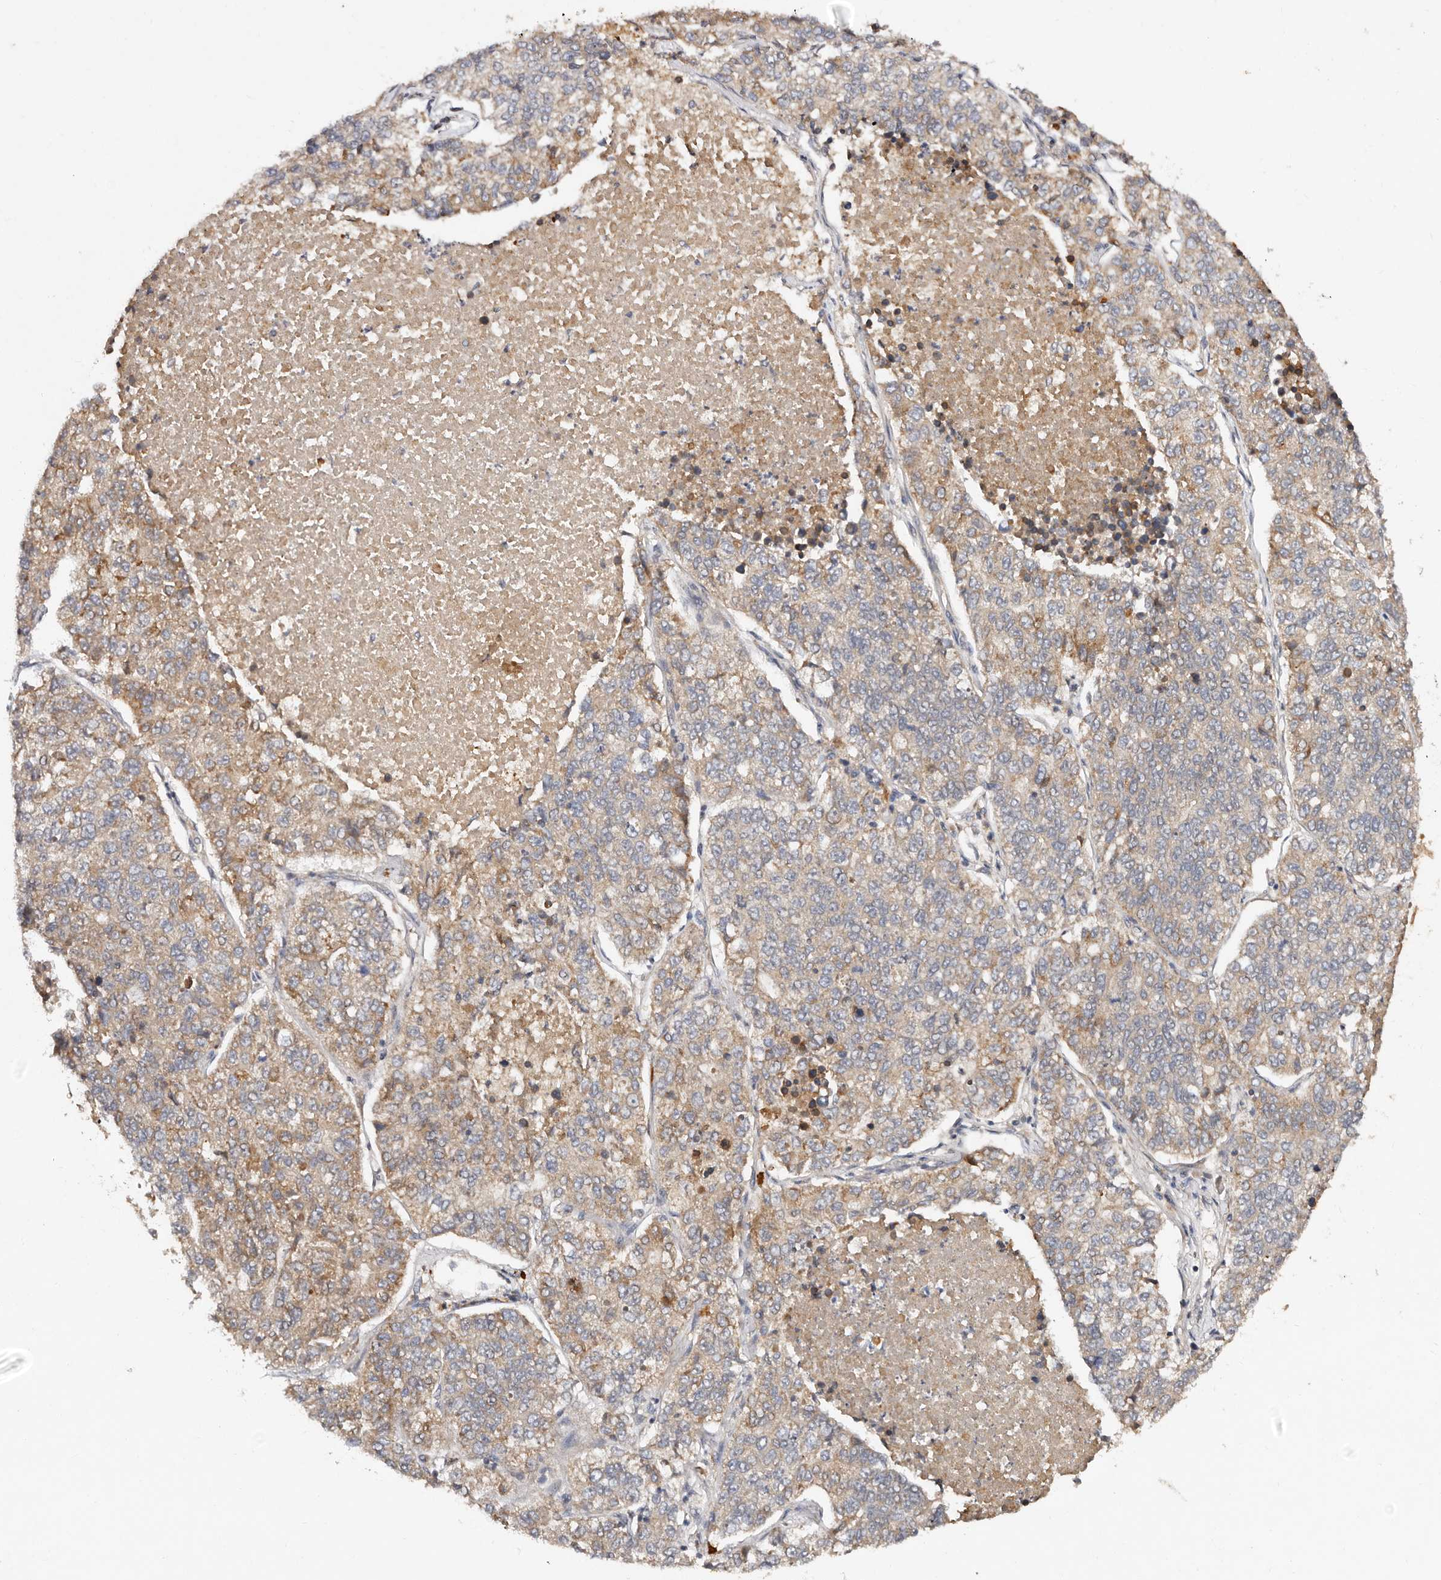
{"staining": {"intensity": "moderate", "quantity": "<25%", "location": "cytoplasmic/membranous"}, "tissue": "lung cancer", "cell_type": "Tumor cells", "image_type": "cancer", "snomed": [{"axis": "morphology", "description": "Adenocarcinoma, NOS"}, {"axis": "topography", "description": "Lung"}], "caption": "DAB immunohistochemical staining of human lung adenocarcinoma displays moderate cytoplasmic/membranous protein staining in about <25% of tumor cells.", "gene": "DENND11", "patient": {"sex": "male", "age": 49}}